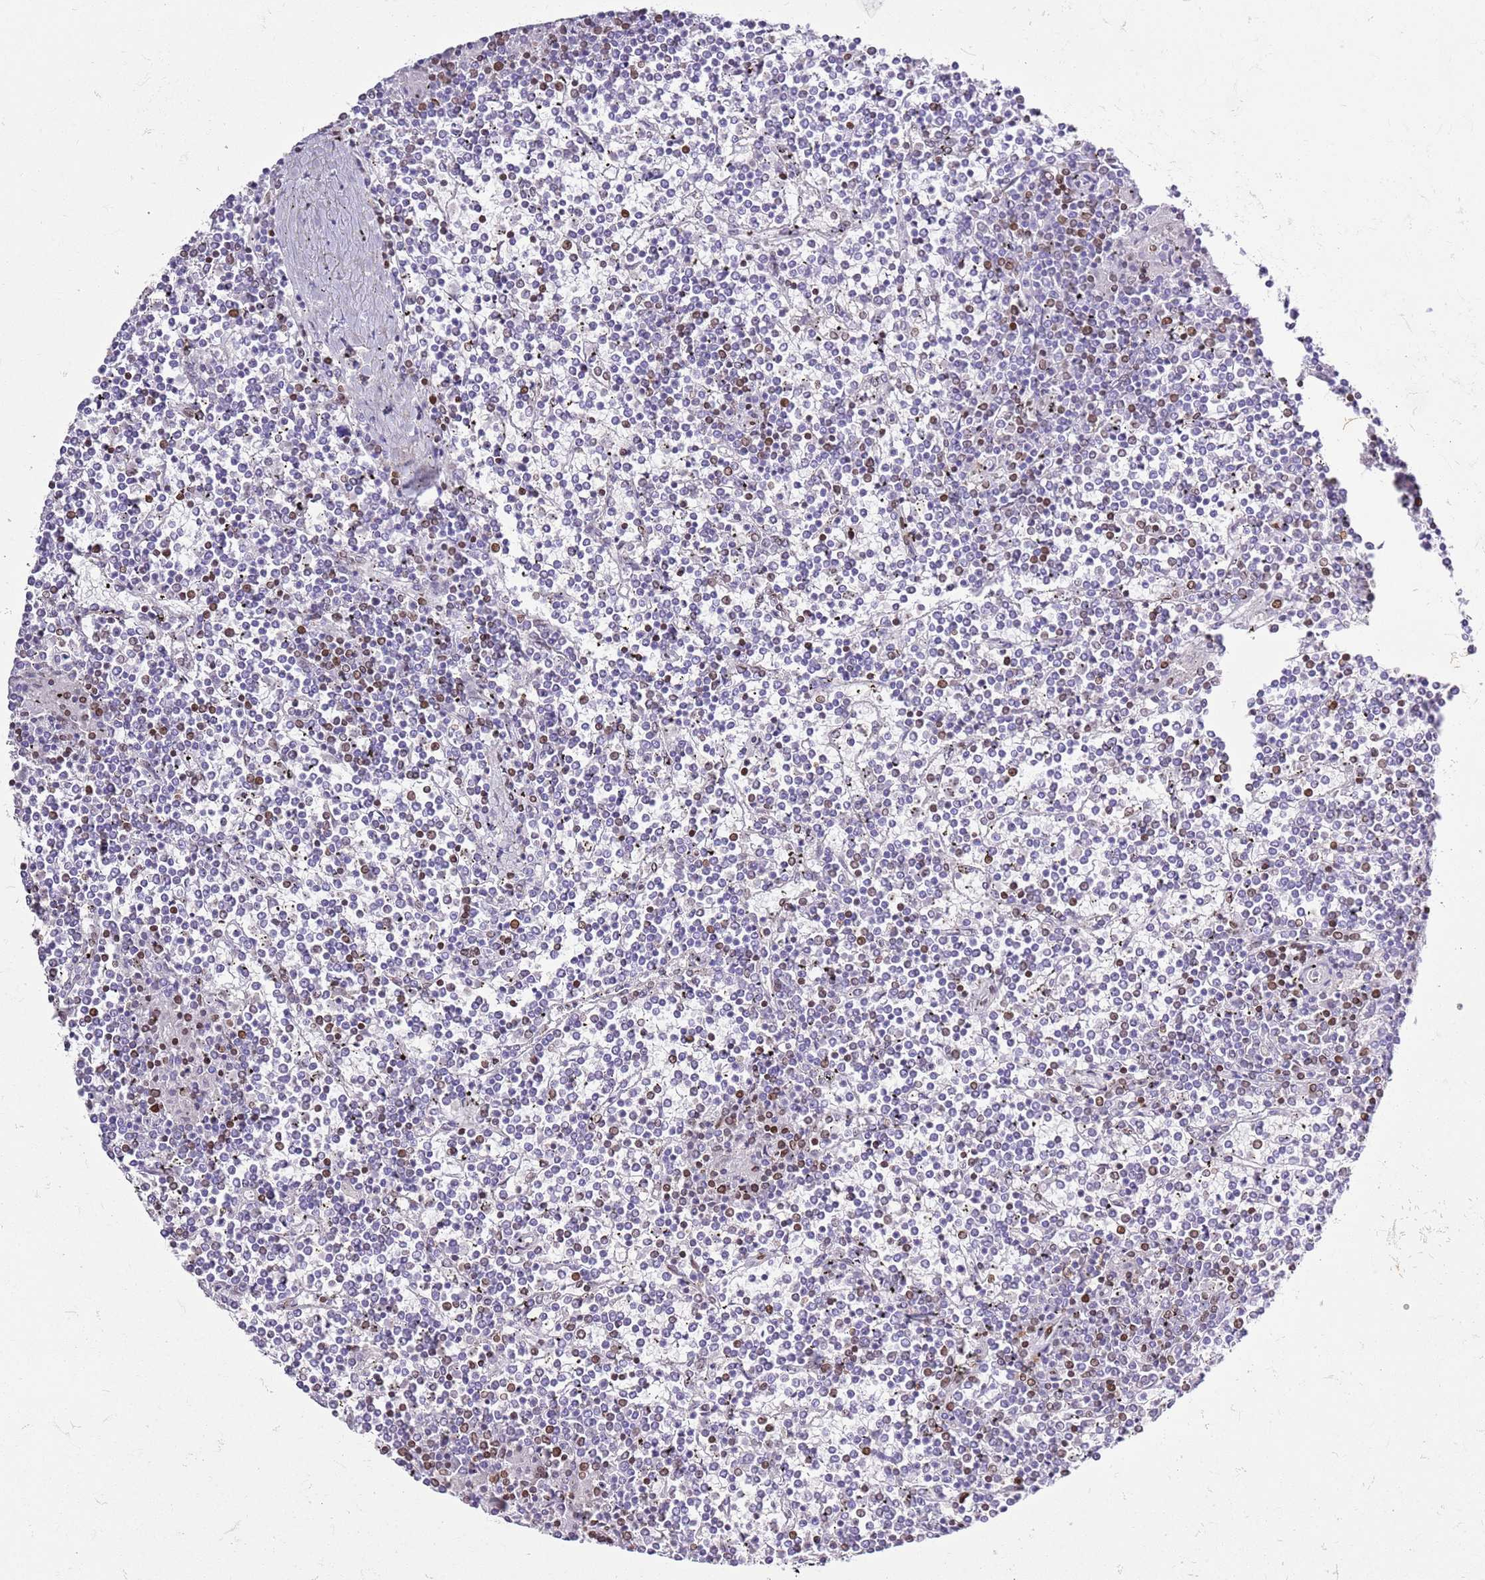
{"staining": {"intensity": "moderate", "quantity": "25%-75%", "location": "cytoplasmic/membranous,nuclear"}, "tissue": "lymphoma", "cell_type": "Tumor cells", "image_type": "cancer", "snomed": [{"axis": "morphology", "description": "Malignant lymphoma, non-Hodgkin's type, Low grade"}, {"axis": "topography", "description": "Spleen"}], "caption": "Protein analysis of lymphoma tissue reveals moderate cytoplasmic/membranous and nuclear positivity in about 25%-75% of tumor cells. Using DAB (3,3'-diaminobenzidine) (brown) and hematoxylin (blue) stains, captured at high magnification using brightfield microscopy.", "gene": "POU6F1", "patient": {"sex": "female", "age": 19}}